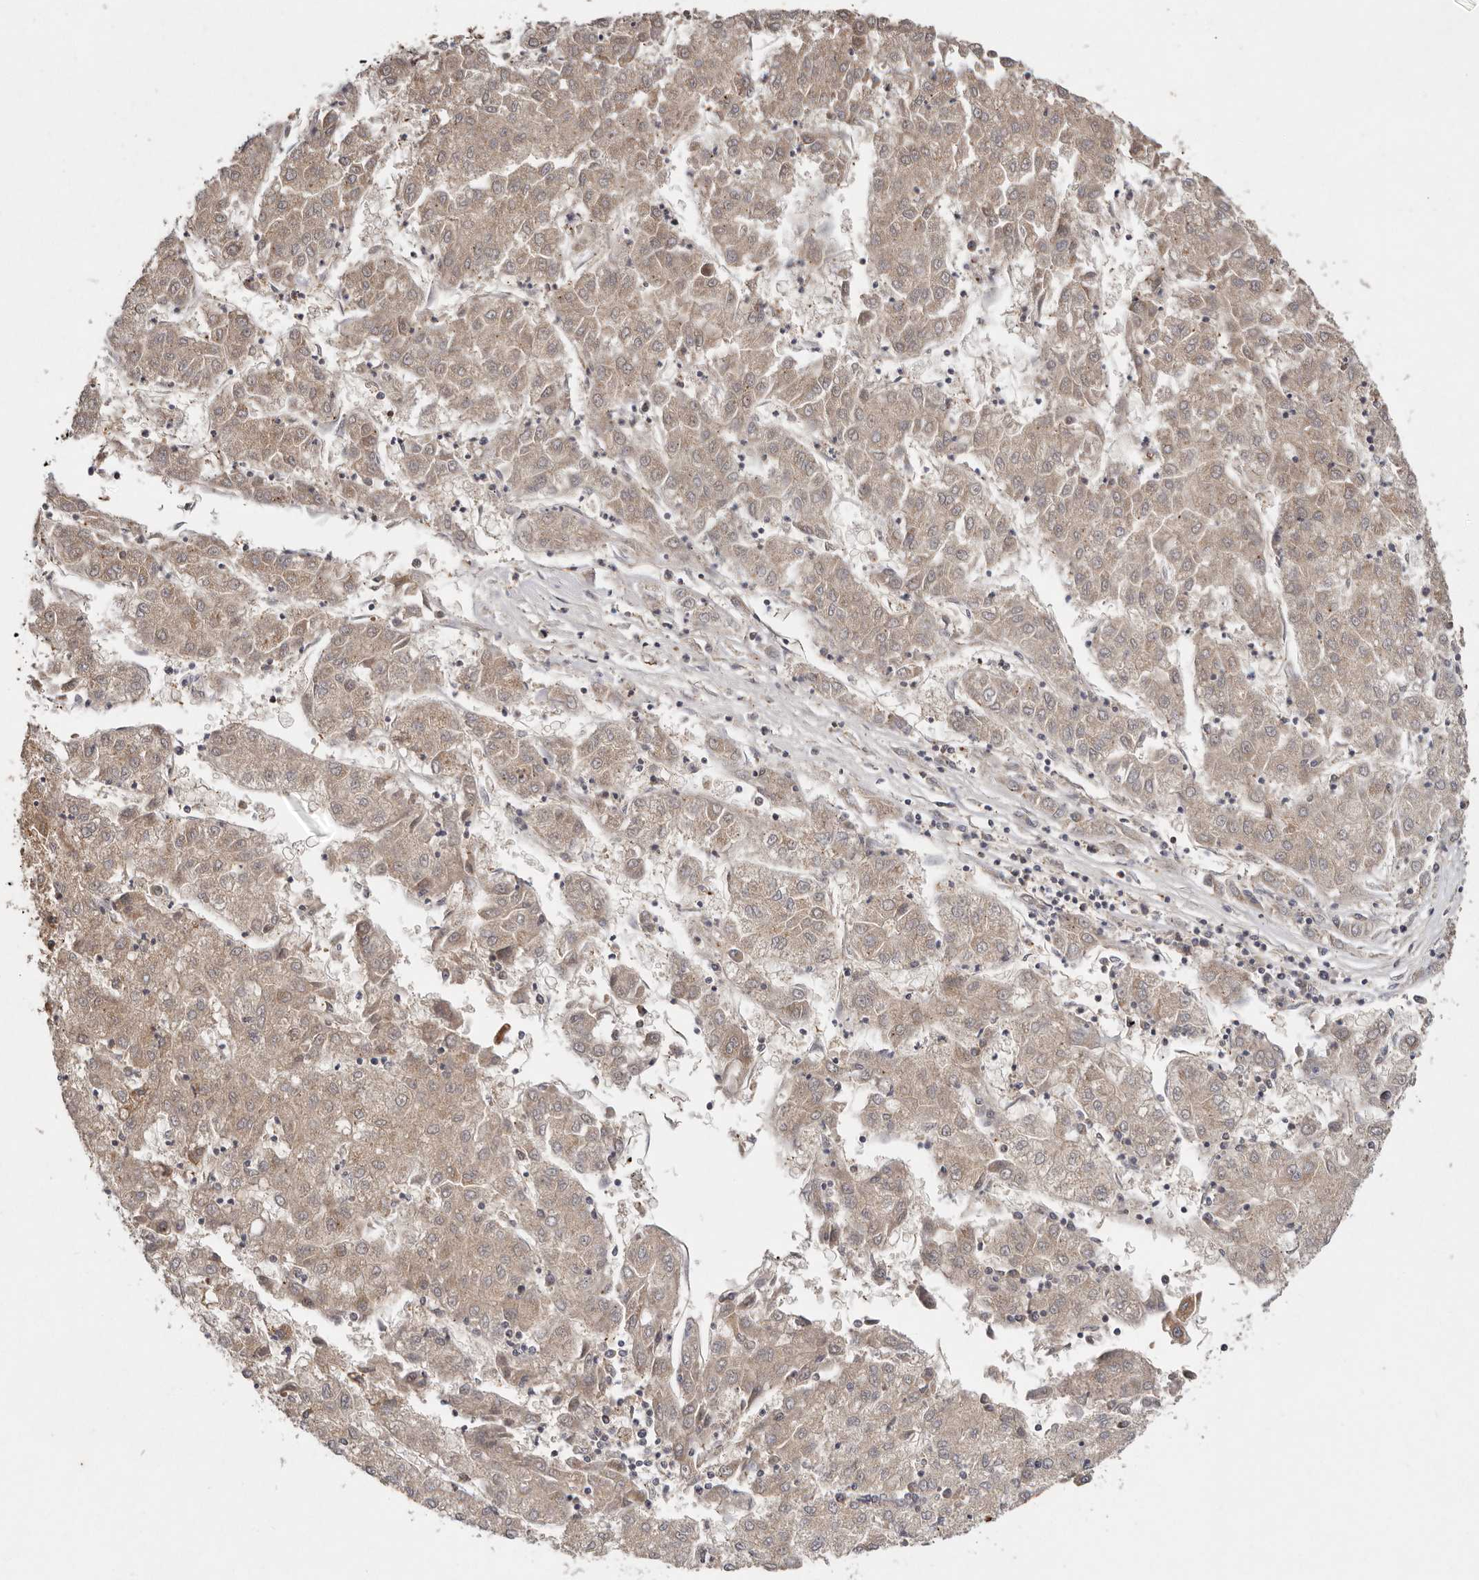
{"staining": {"intensity": "weak", "quantity": "25%-75%", "location": "cytoplasmic/membranous"}, "tissue": "liver cancer", "cell_type": "Tumor cells", "image_type": "cancer", "snomed": [{"axis": "morphology", "description": "Carcinoma, Hepatocellular, NOS"}, {"axis": "topography", "description": "Liver"}], "caption": "Protein analysis of liver hepatocellular carcinoma tissue displays weak cytoplasmic/membranous positivity in approximately 25%-75% of tumor cells. (DAB (3,3'-diaminobenzidine) IHC, brown staining for protein, blue staining for nuclei).", "gene": "RWDD1", "patient": {"sex": "male", "age": 72}}